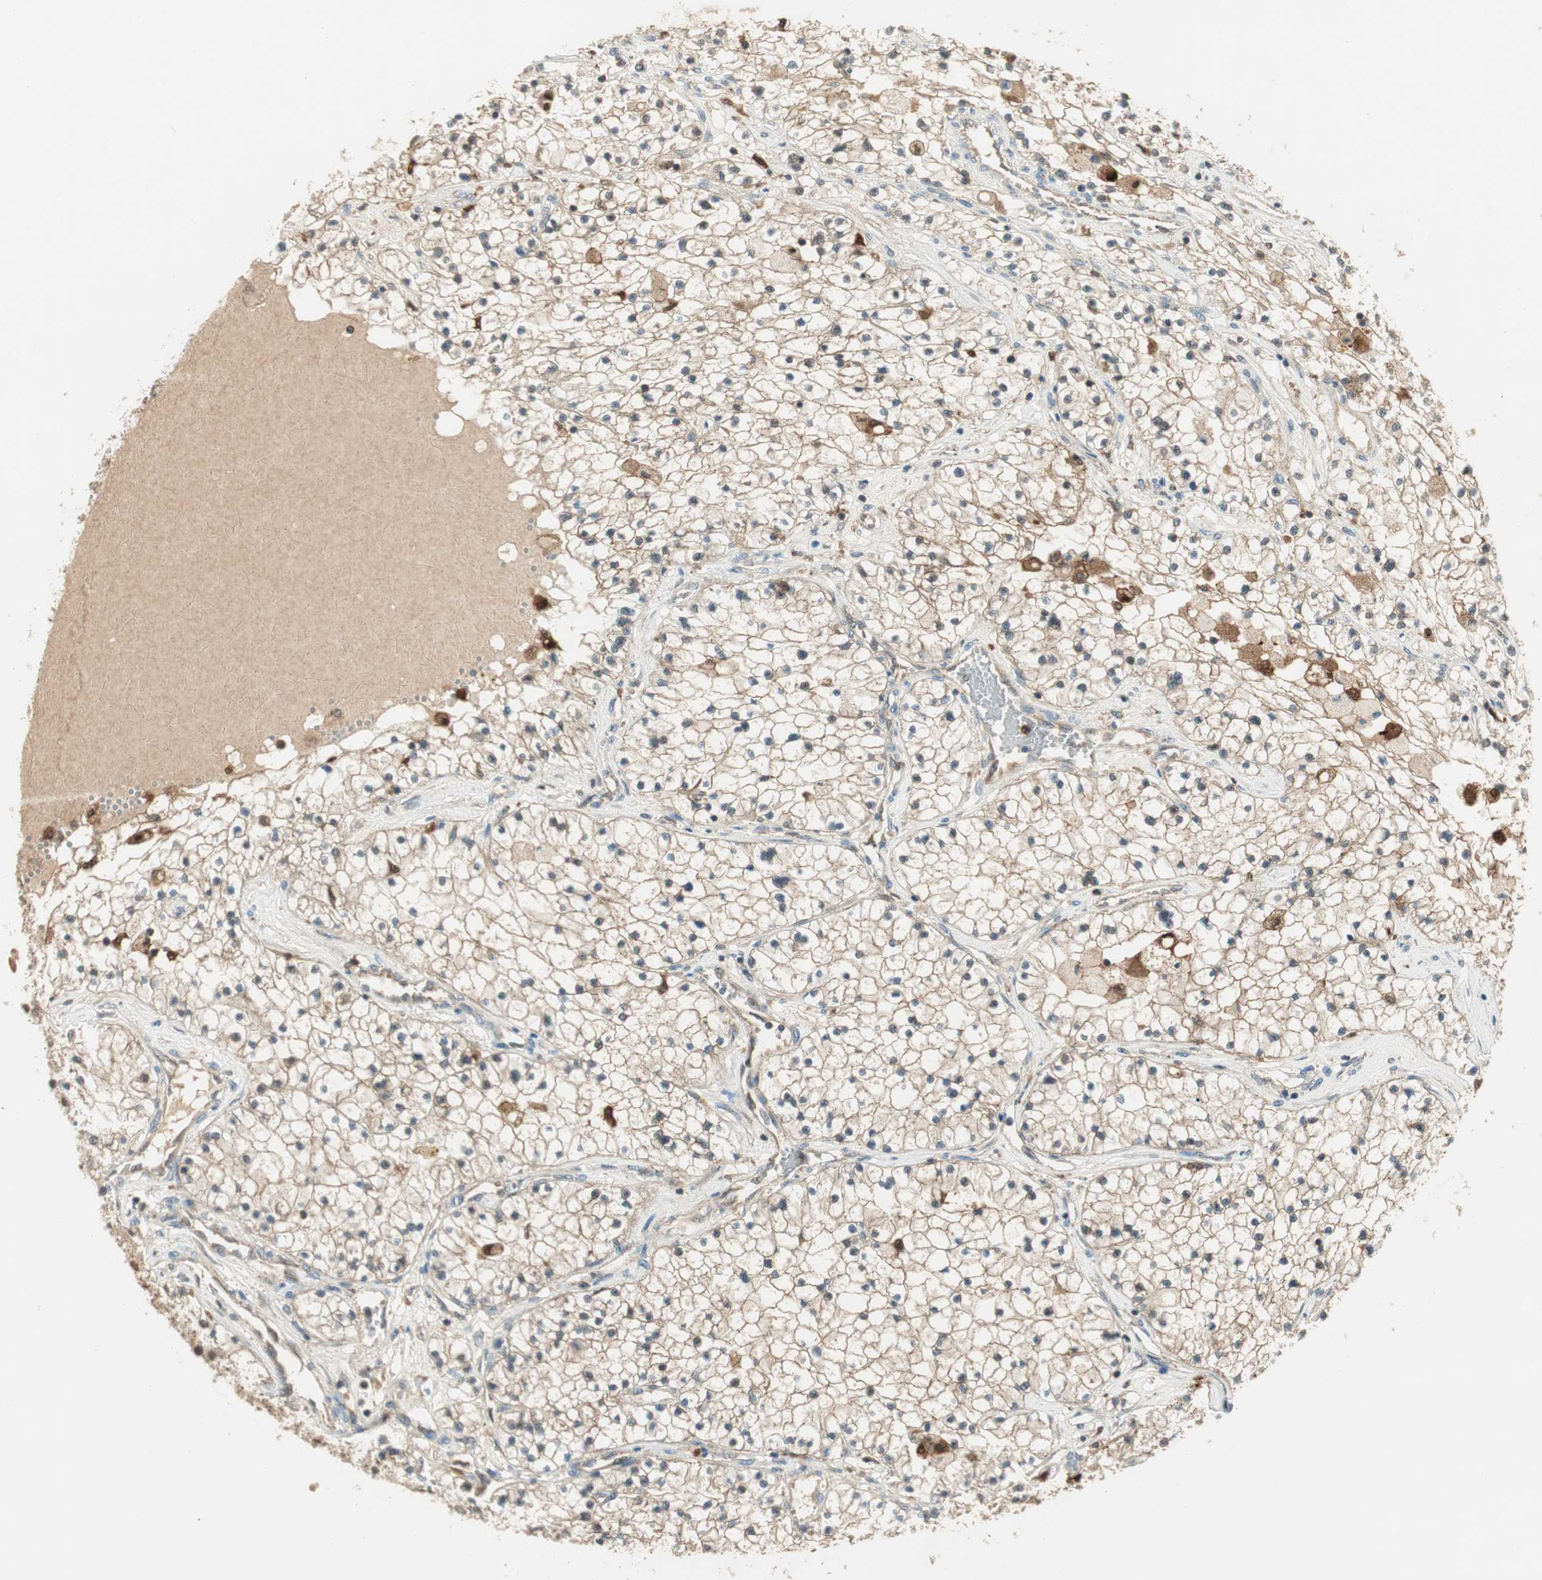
{"staining": {"intensity": "weak", "quantity": ">75%", "location": "cytoplasmic/membranous"}, "tissue": "renal cancer", "cell_type": "Tumor cells", "image_type": "cancer", "snomed": [{"axis": "morphology", "description": "Adenocarcinoma, NOS"}, {"axis": "topography", "description": "Kidney"}], "caption": "The histopathology image displays a brown stain indicating the presence of a protein in the cytoplasmic/membranous of tumor cells in renal cancer (adenocarcinoma).", "gene": "LTA4H", "patient": {"sex": "male", "age": 68}}